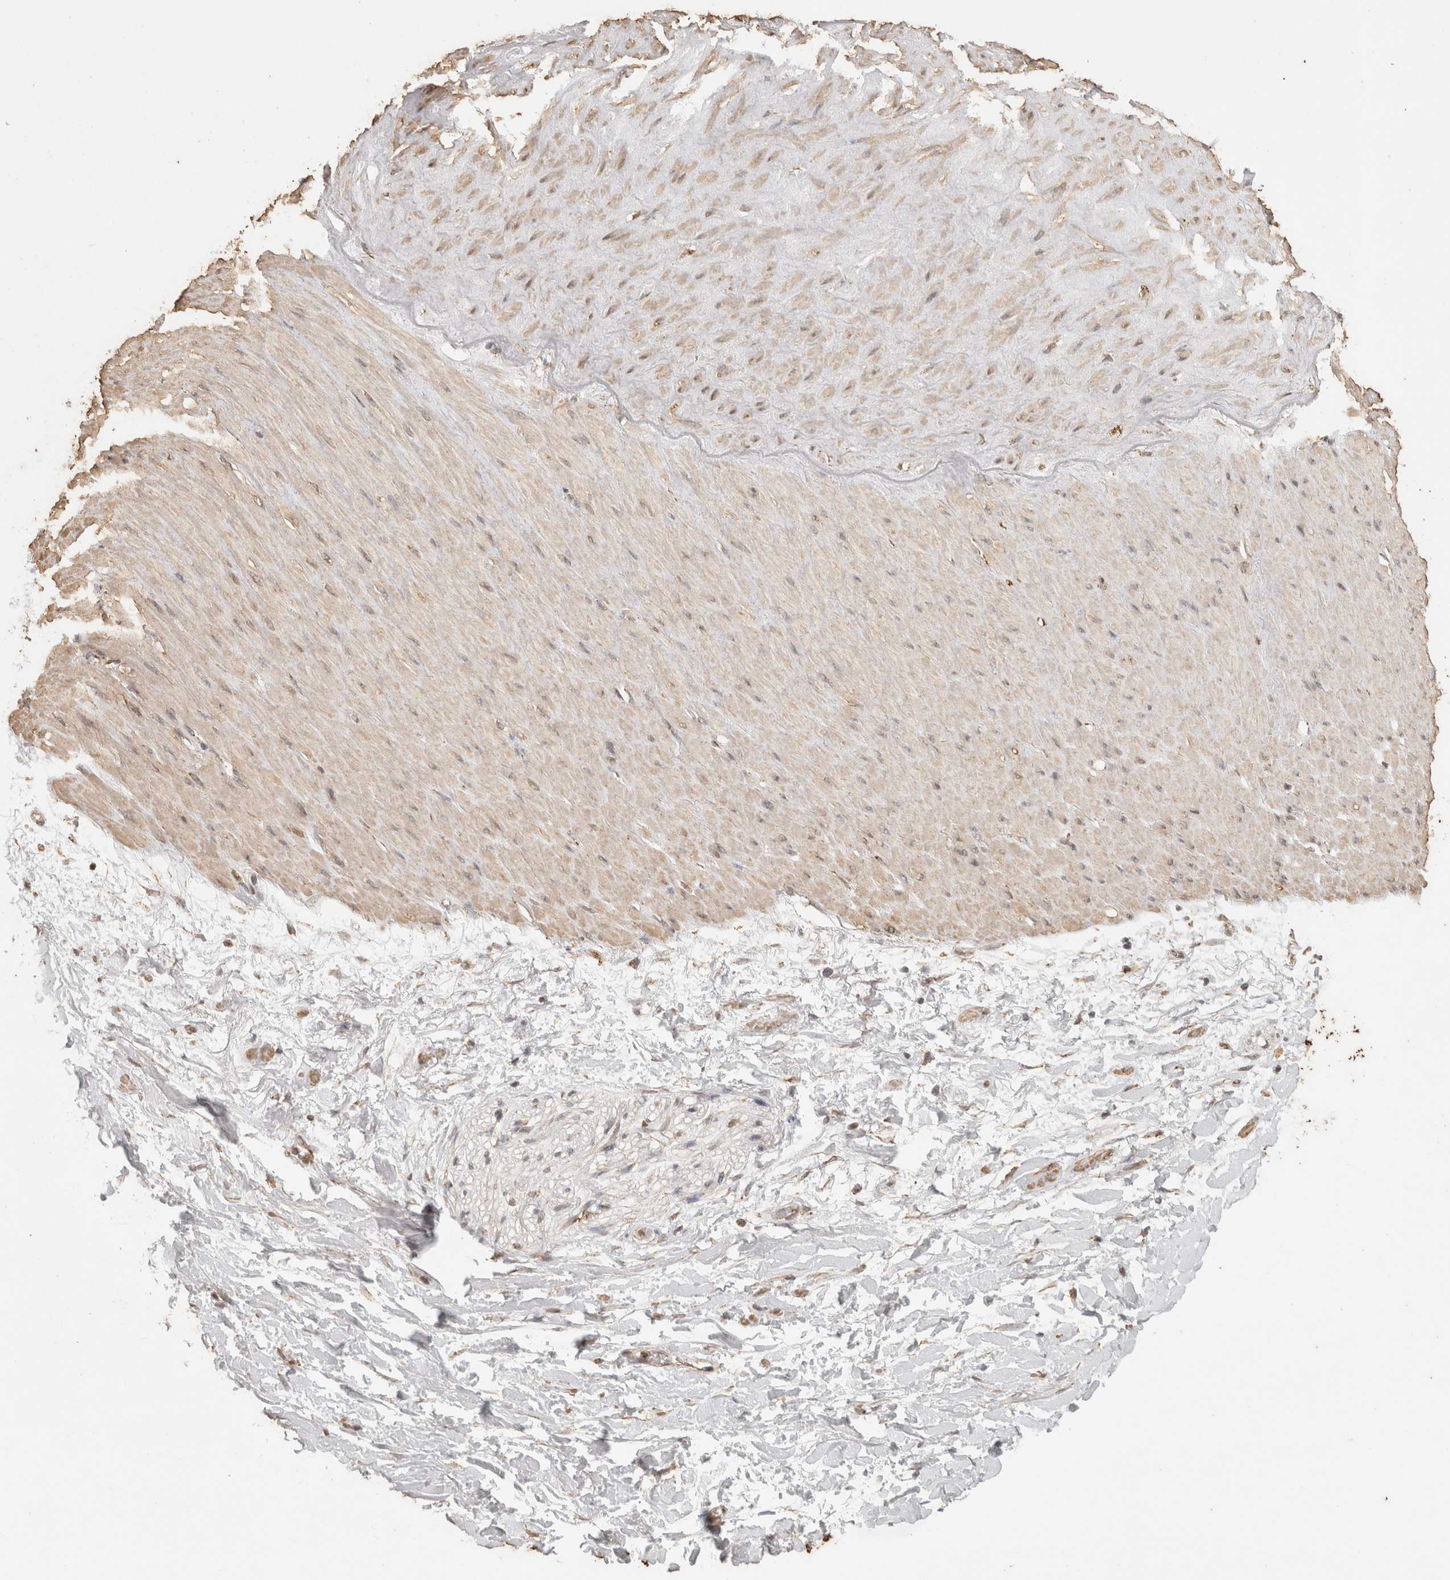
{"staining": {"intensity": "weak", "quantity": ">75%", "location": "cytoplasmic/membranous"}, "tissue": "adipose tissue", "cell_type": "Adipocytes", "image_type": "normal", "snomed": [{"axis": "morphology", "description": "Normal tissue, NOS"}, {"axis": "topography", "description": "Soft tissue"}], "caption": "Immunohistochemistry histopathology image of normal adipose tissue stained for a protein (brown), which displays low levels of weak cytoplasmic/membranous positivity in about >75% of adipocytes.", "gene": "BNIP3L", "patient": {"sex": "male", "age": 72}}